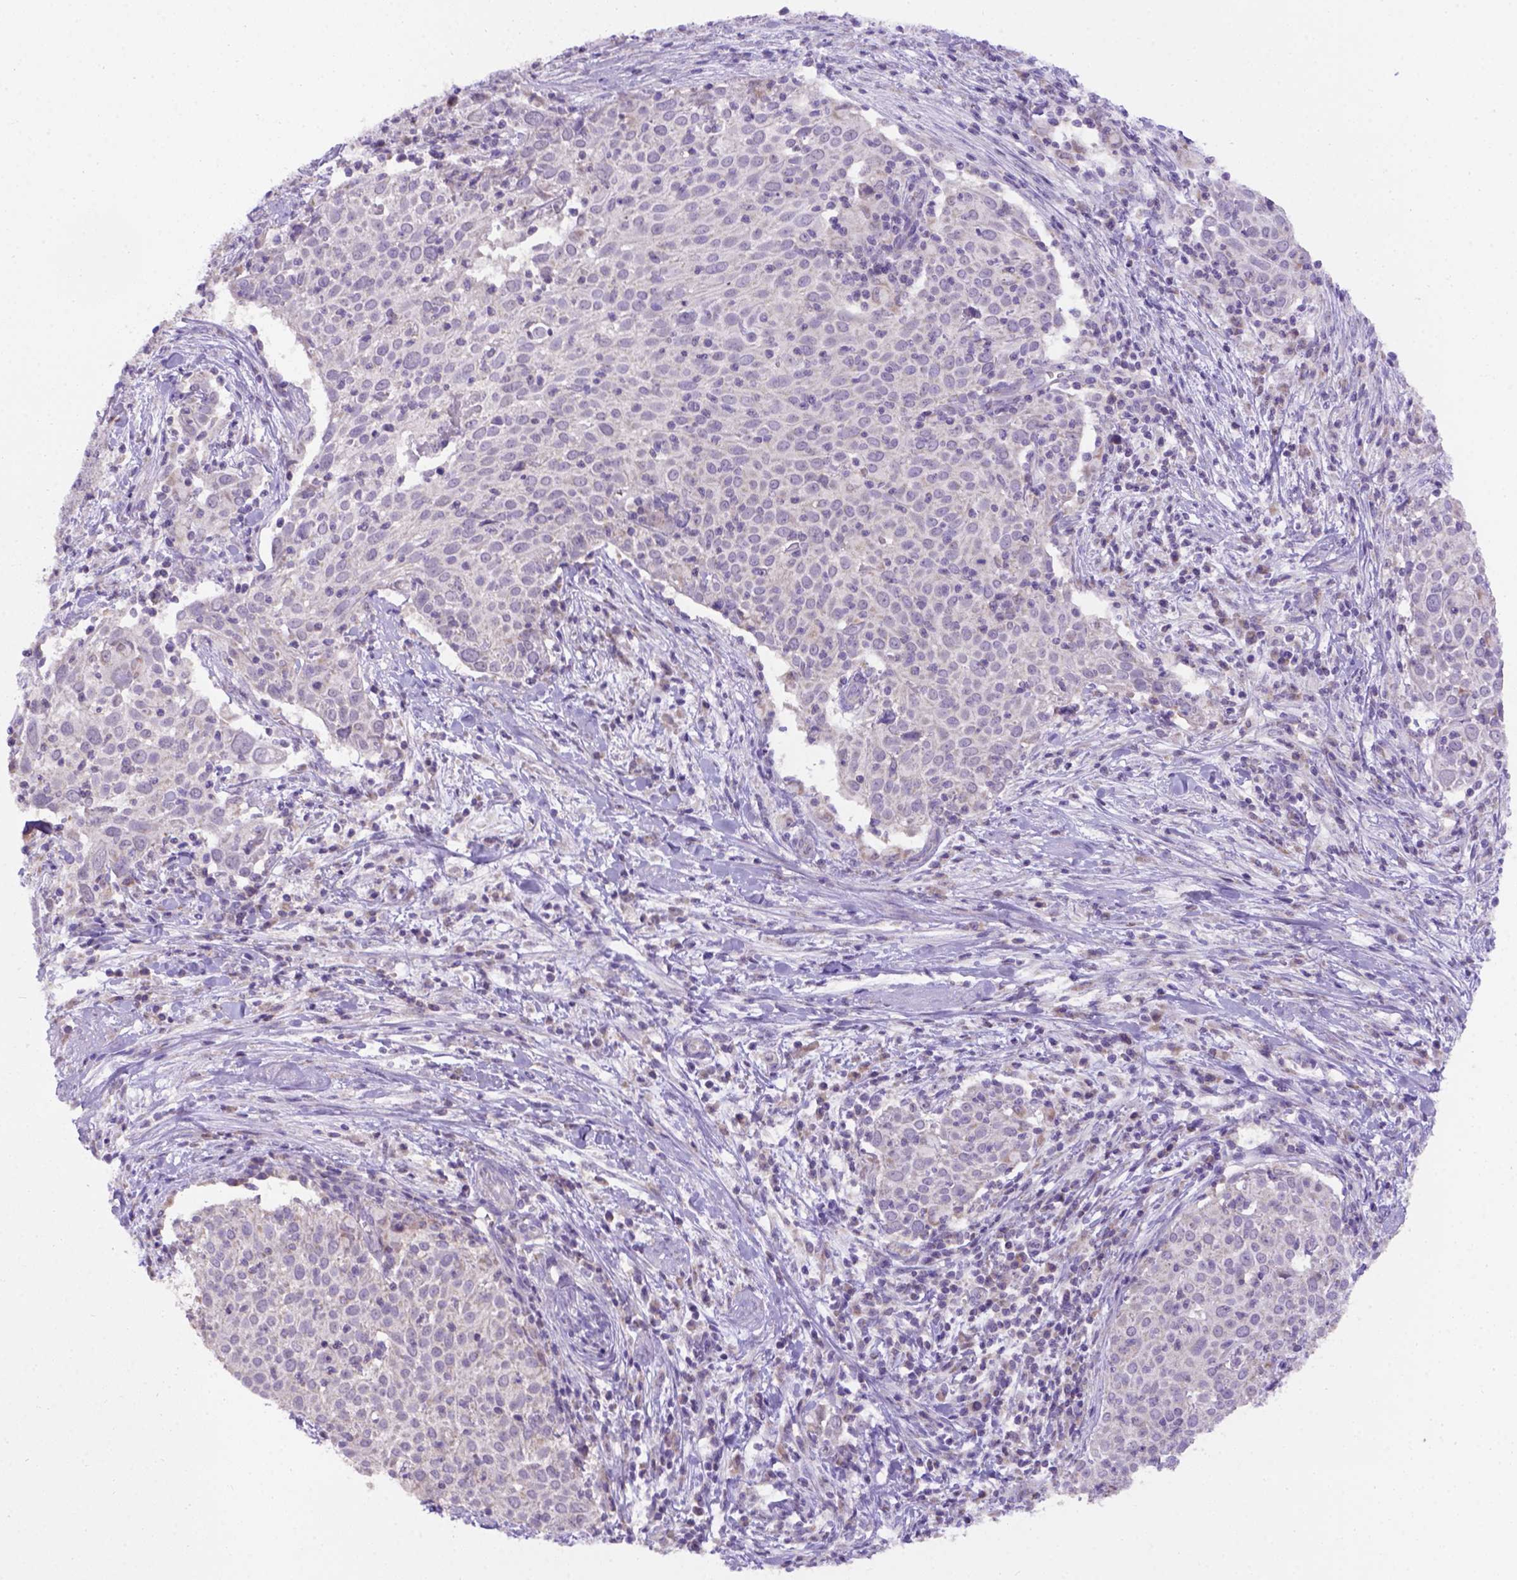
{"staining": {"intensity": "negative", "quantity": "none", "location": "none"}, "tissue": "cervical cancer", "cell_type": "Tumor cells", "image_type": "cancer", "snomed": [{"axis": "morphology", "description": "Squamous cell carcinoma, NOS"}, {"axis": "topography", "description": "Cervix"}], "caption": "The immunohistochemistry photomicrograph has no significant expression in tumor cells of cervical squamous cell carcinoma tissue. Nuclei are stained in blue.", "gene": "L2HGDH", "patient": {"sex": "female", "age": 39}}